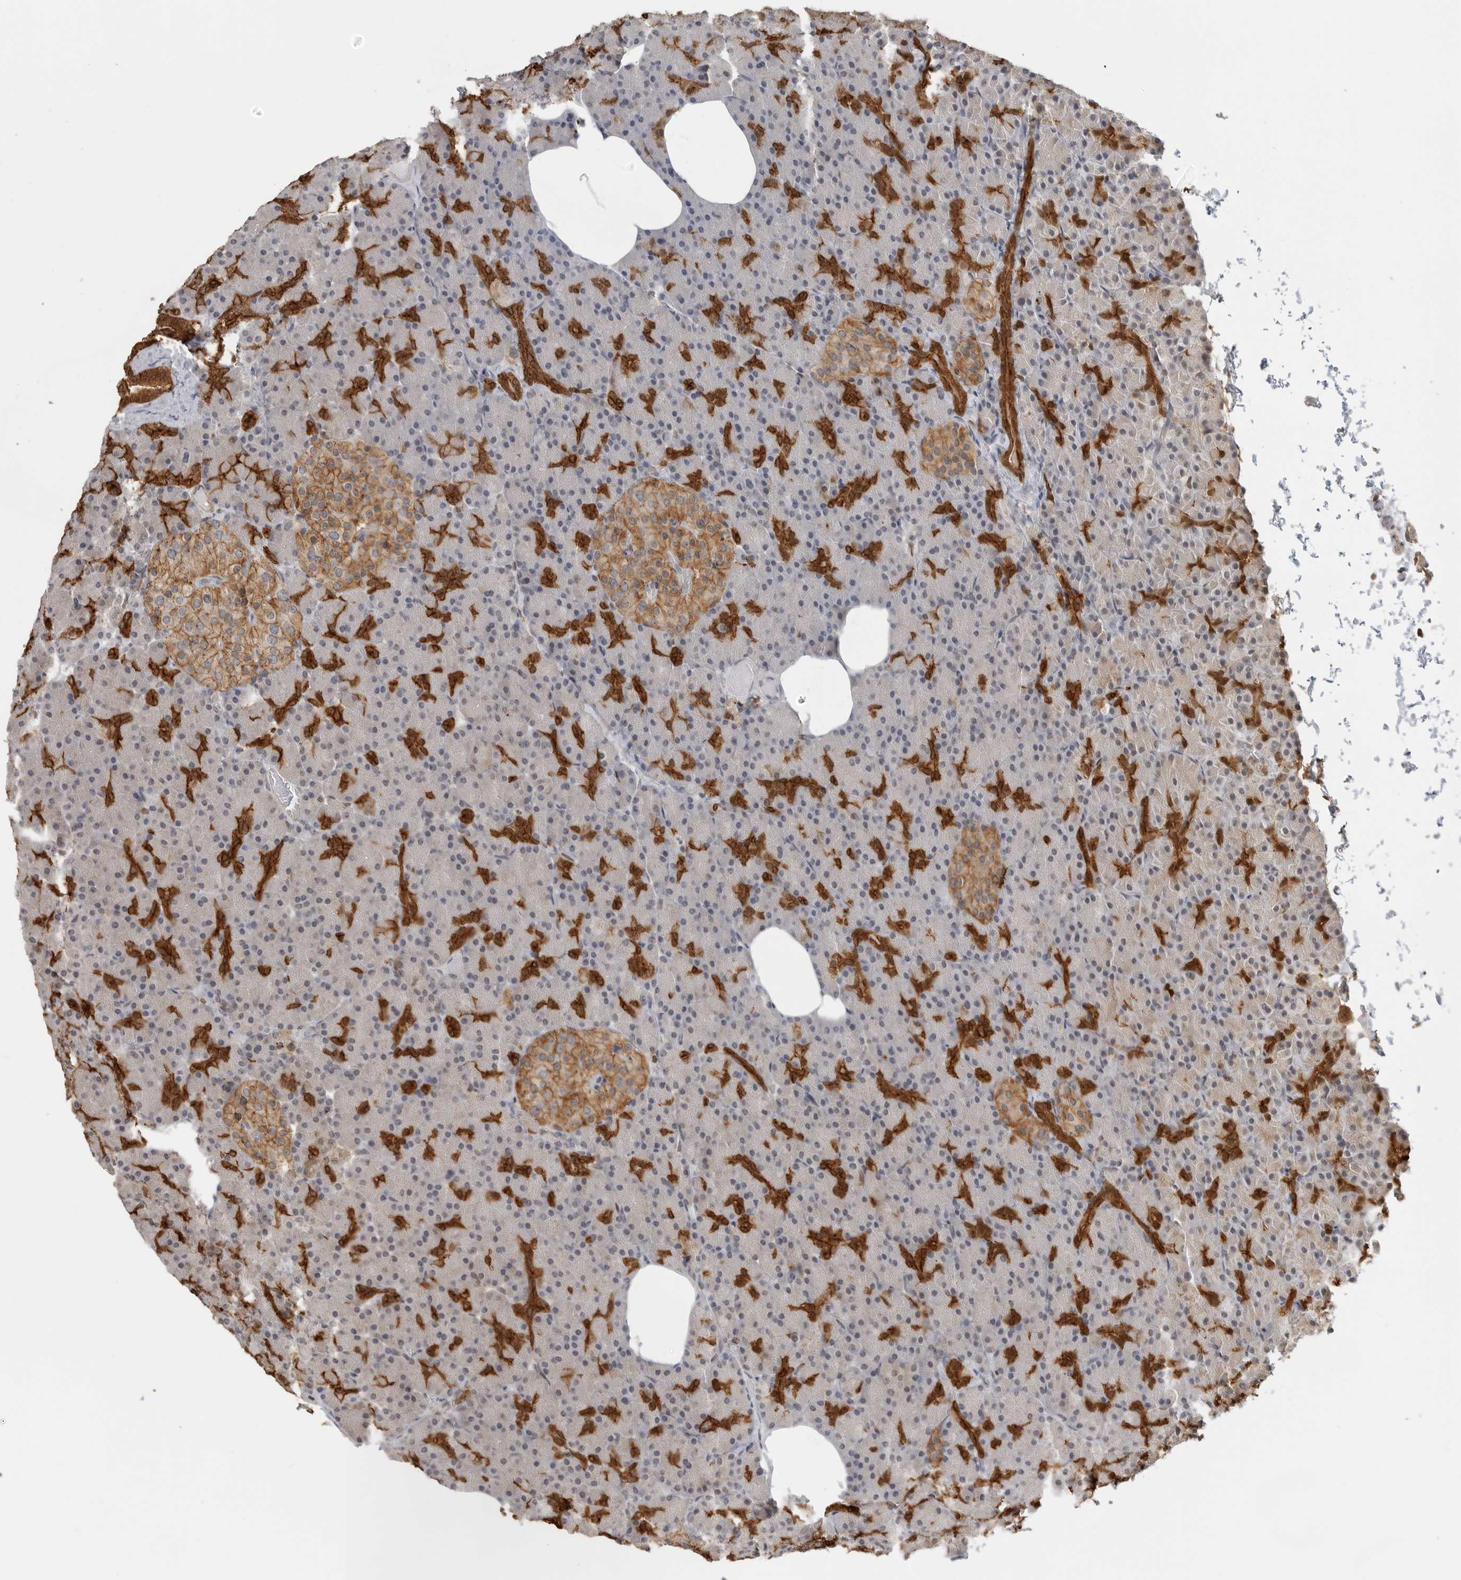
{"staining": {"intensity": "strong", "quantity": "25%-75%", "location": "cytoplasmic/membranous,nuclear"}, "tissue": "pancreas", "cell_type": "Exocrine glandular cells", "image_type": "normal", "snomed": [{"axis": "morphology", "description": "Normal tissue, NOS"}, {"axis": "topography", "description": "Pancreas"}], "caption": "Immunohistochemistry (IHC) image of normal human pancreas stained for a protein (brown), which displays high levels of strong cytoplasmic/membranous,nuclear positivity in approximately 25%-75% of exocrine glandular cells.", "gene": "ANXA11", "patient": {"sex": "female", "age": 43}}